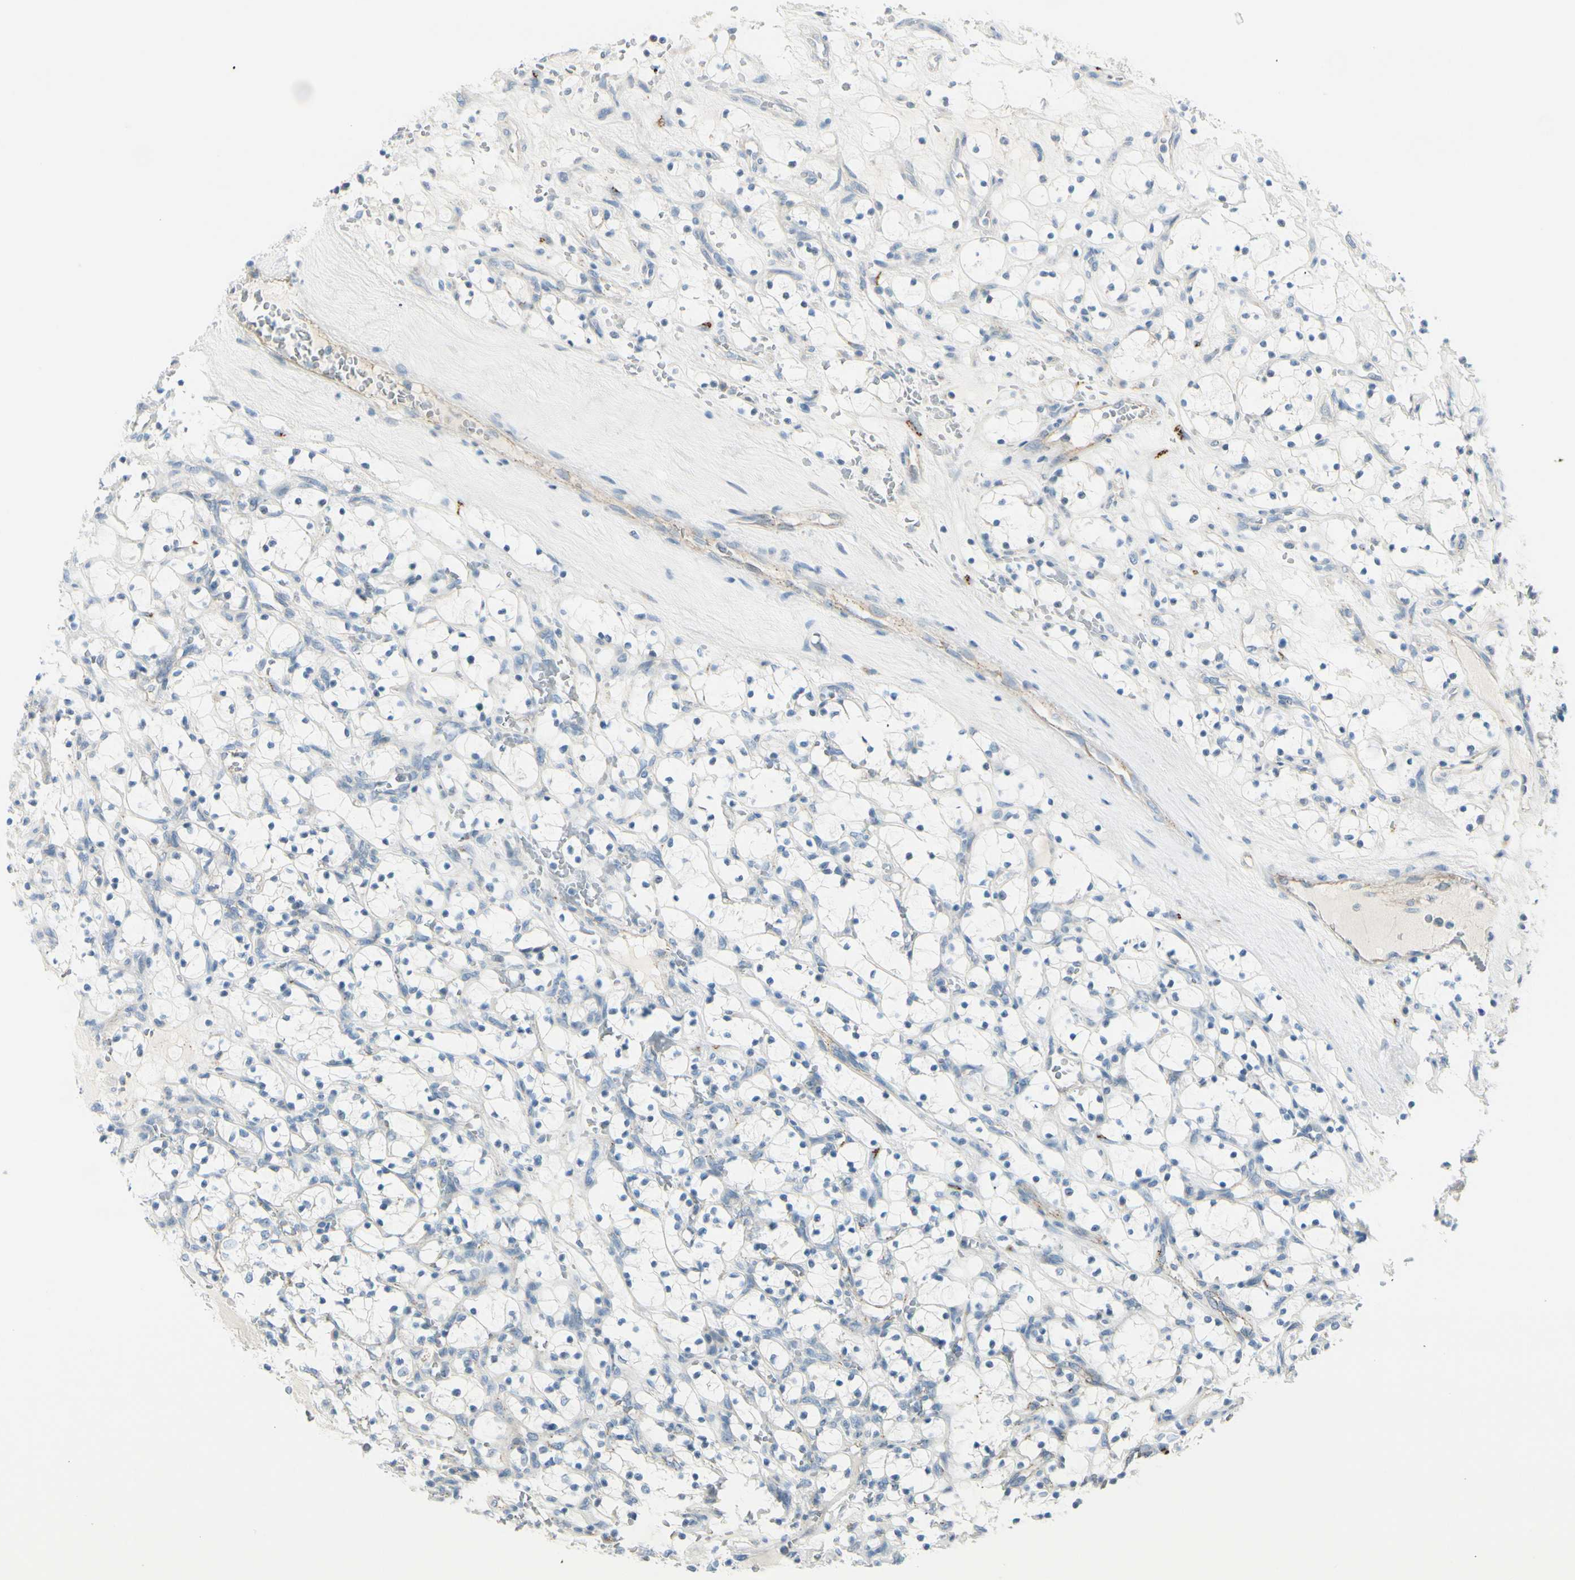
{"staining": {"intensity": "negative", "quantity": "none", "location": "none"}, "tissue": "renal cancer", "cell_type": "Tumor cells", "image_type": "cancer", "snomed": [{"axis": "morphology", "description": "Adenocarcinoma, NOS"}, {"axis": "topography", "description": "Kidney"}], "caption": "DAB (3,3'-diaminobenzidine) immunohistochemical staining of human renal adenocarcinoma shows no significant expression in tumor cells.", "gene": "GALNT5", "patient": {"sex": "female", "age": 69}}